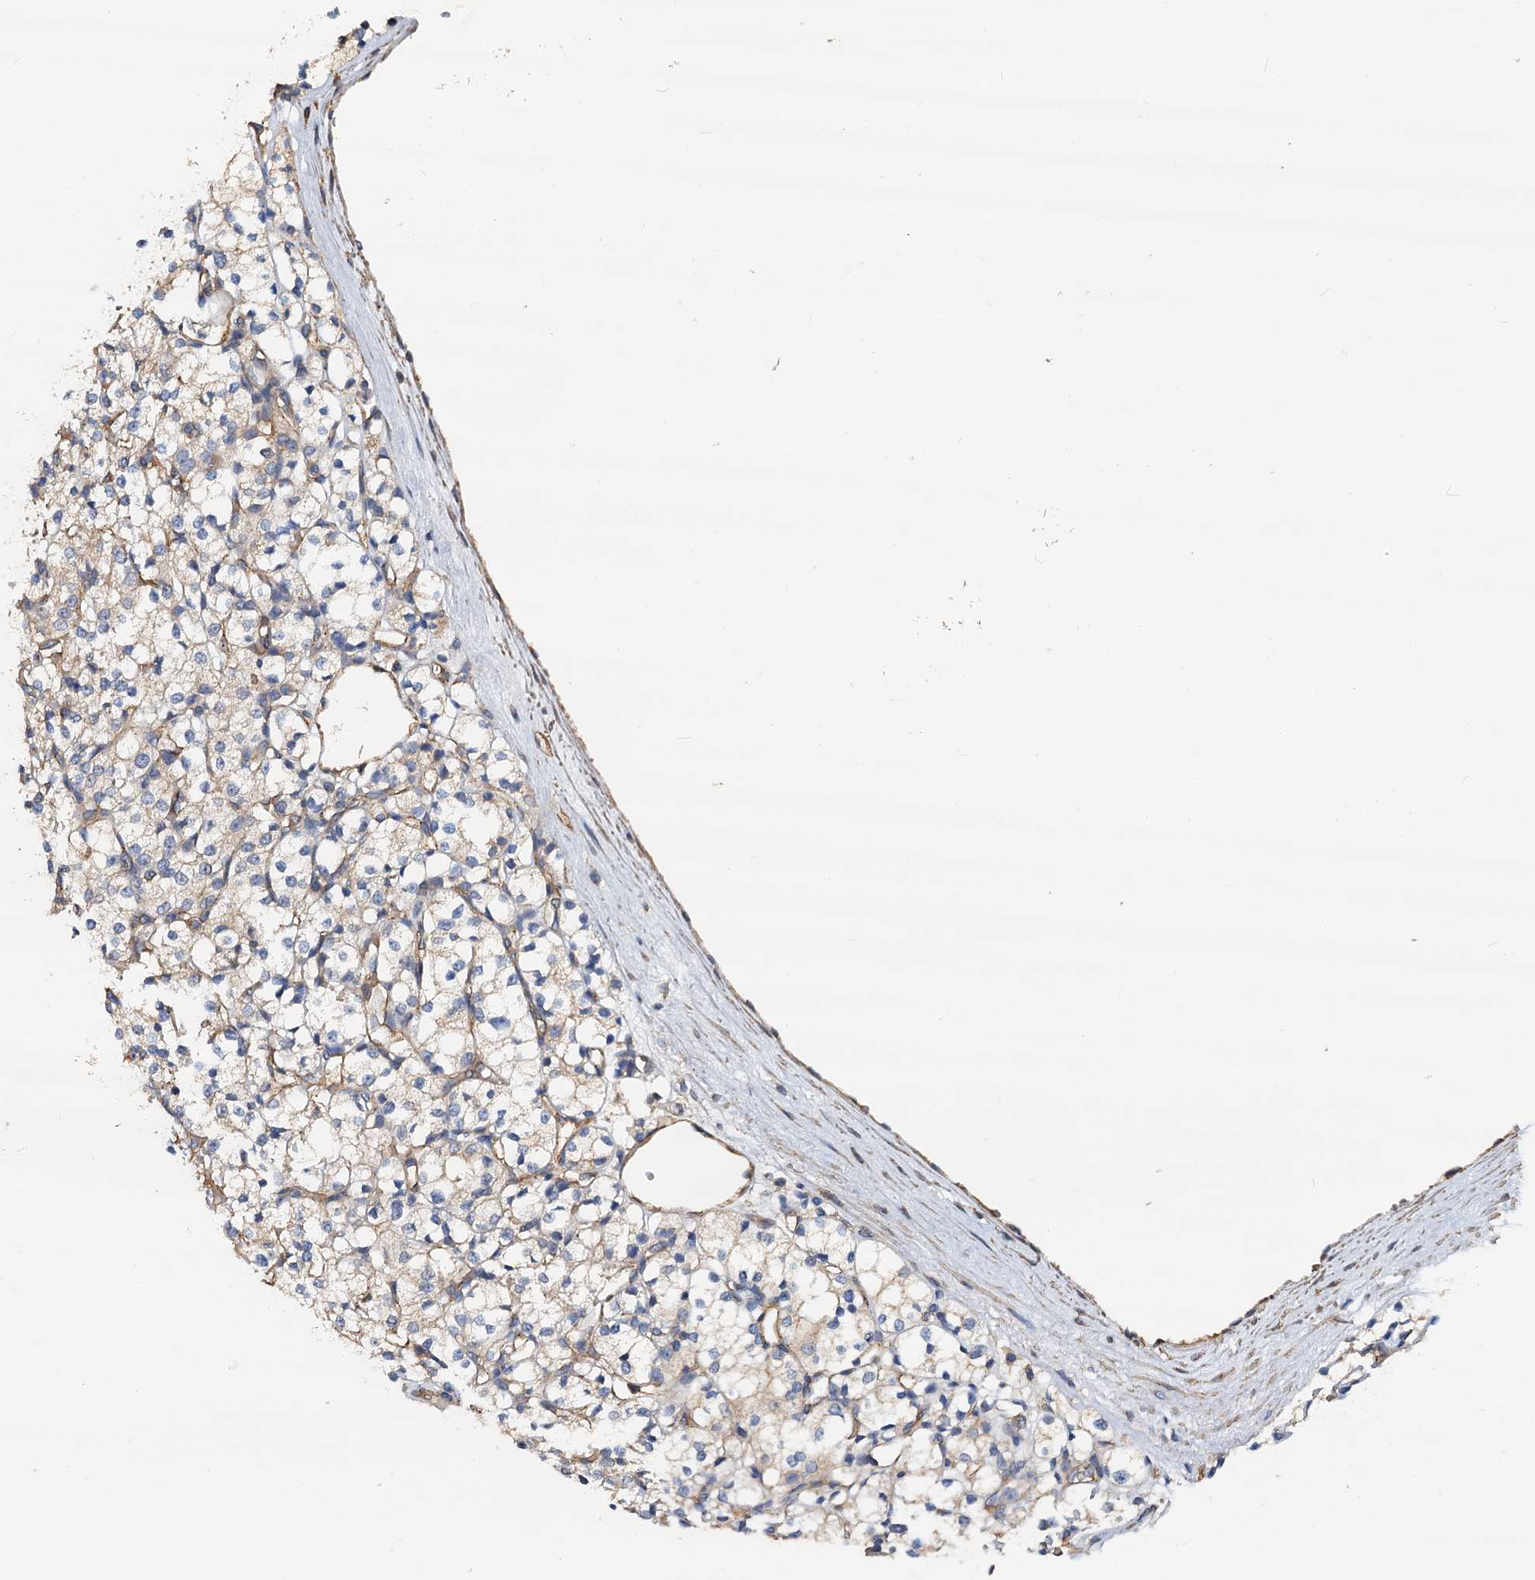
{"staining": {"intensity": "weak", "quantity": "25%-75%", "location": "cytoplasmic/membranous"}, "tissue": "renal cancer", "cell_type": "Tumor cells", "image_type": "cancer", "snomed": [{"axis": "morphology", "description": "Adenocarcinoma, NOS"}, {"axis": "topography", "description": "Kidney"}], "caption": "Brown immunohistochemical staining in human renal adenocarcinoma demonstrates weak cytoplasmic/membranous positivity in approximately 25%-75% of tumor cells.", "gene": "ROGDI", "patient": {"sex": "male", "age": 77}}